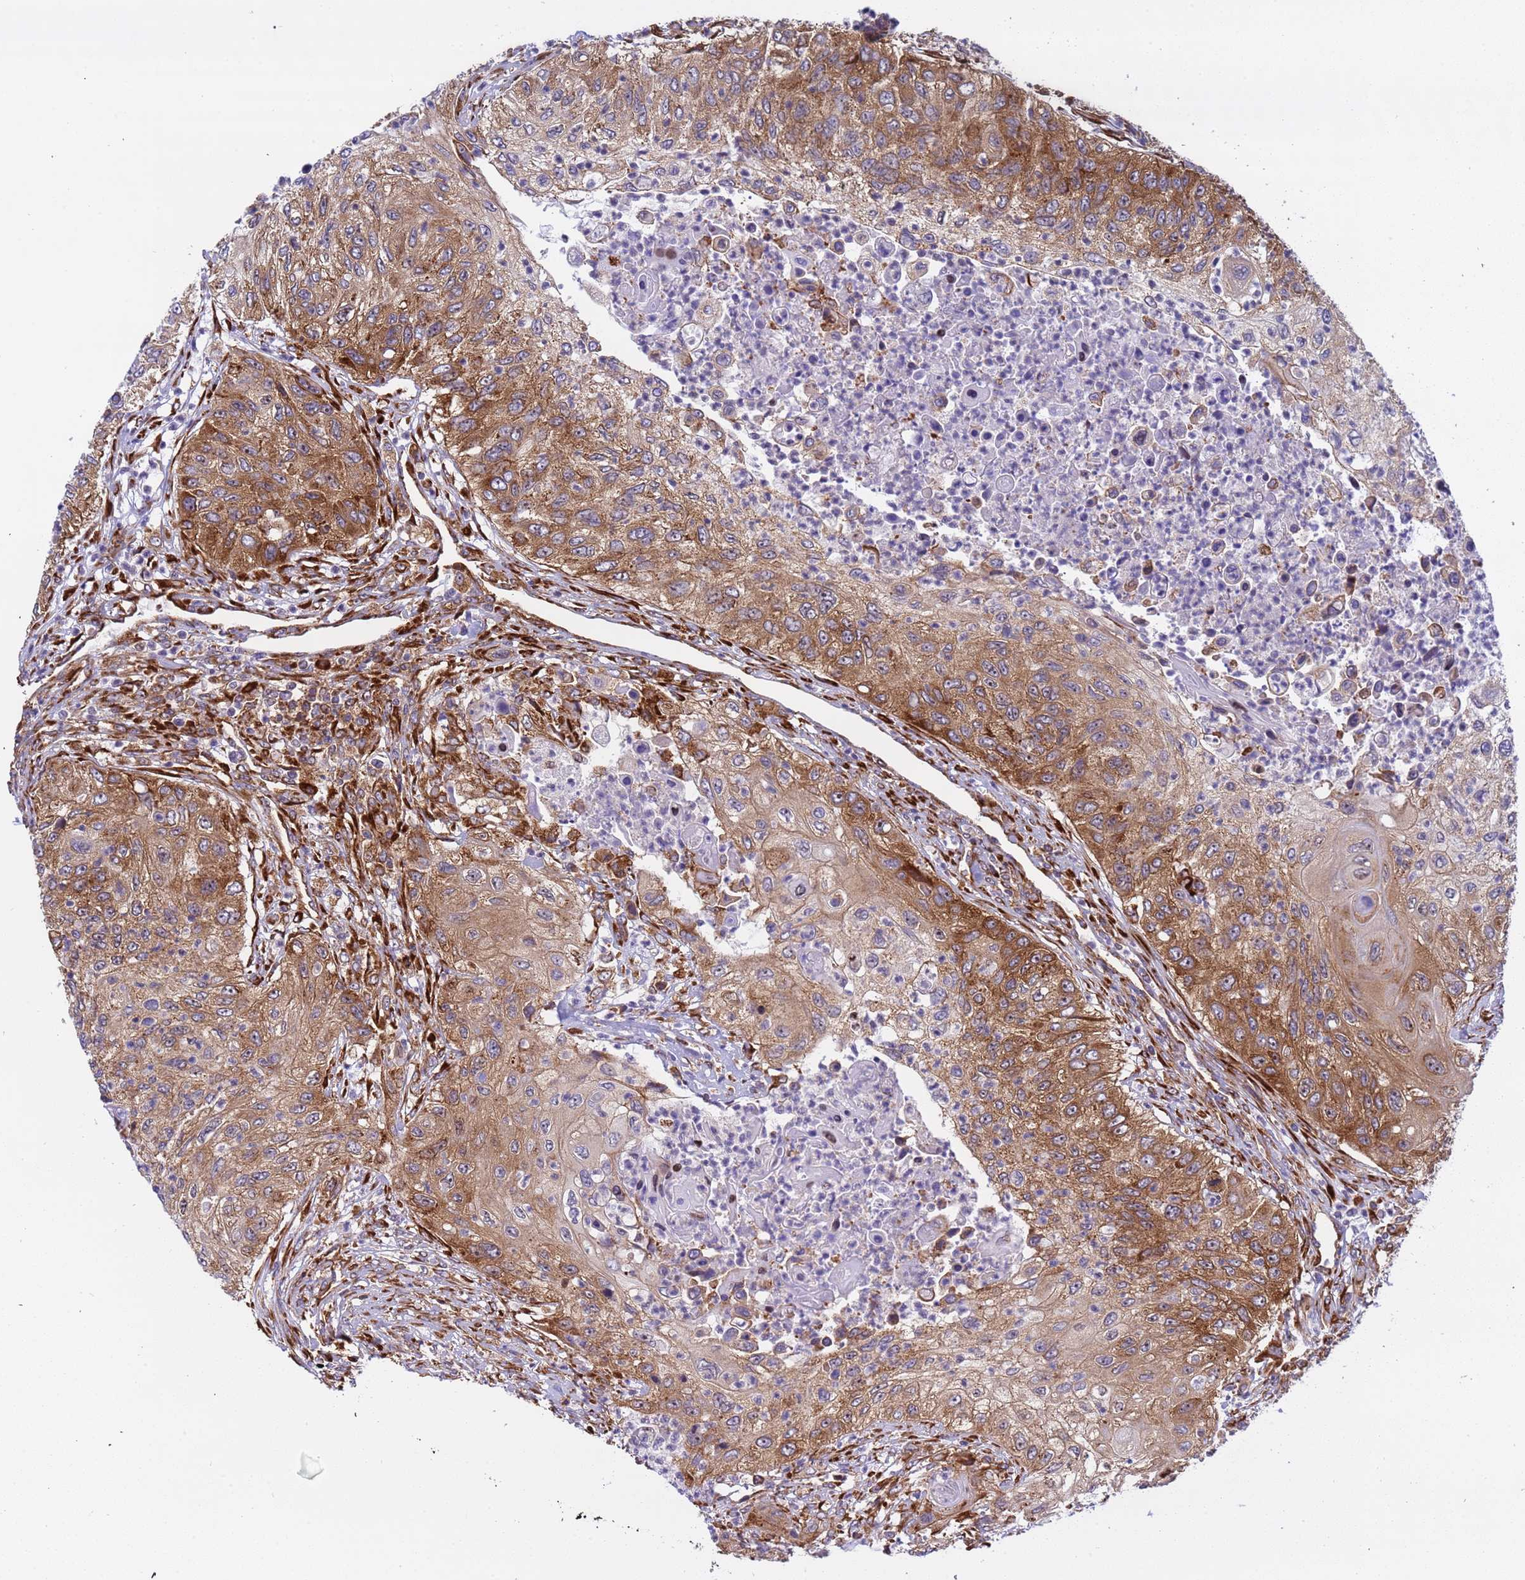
{"staining": {"intensity": "strong", "quantity": ">75%", "location": "cytoplasmic/membranous"}, "tissue": "urothelial cancer", "cell_type": "Tumor cells", "image_type": "cancer", "snomed": [{"axis": "morphology", "description": "Urothelial carcinoma, High grade"}, {"axis": "topography", "description": "Urinary bladder"}], "caption": "High-magnification brightfield microscopy of urothelial cancer stained with DAB (brown) and counterstained with hematoxylin (blue). tumor cells exhibit strong cytoplasmic/membranous expression is identified in about>75% of cells.", "gene": "RPL36", "patient": {"sex": "female", "age": 60}}